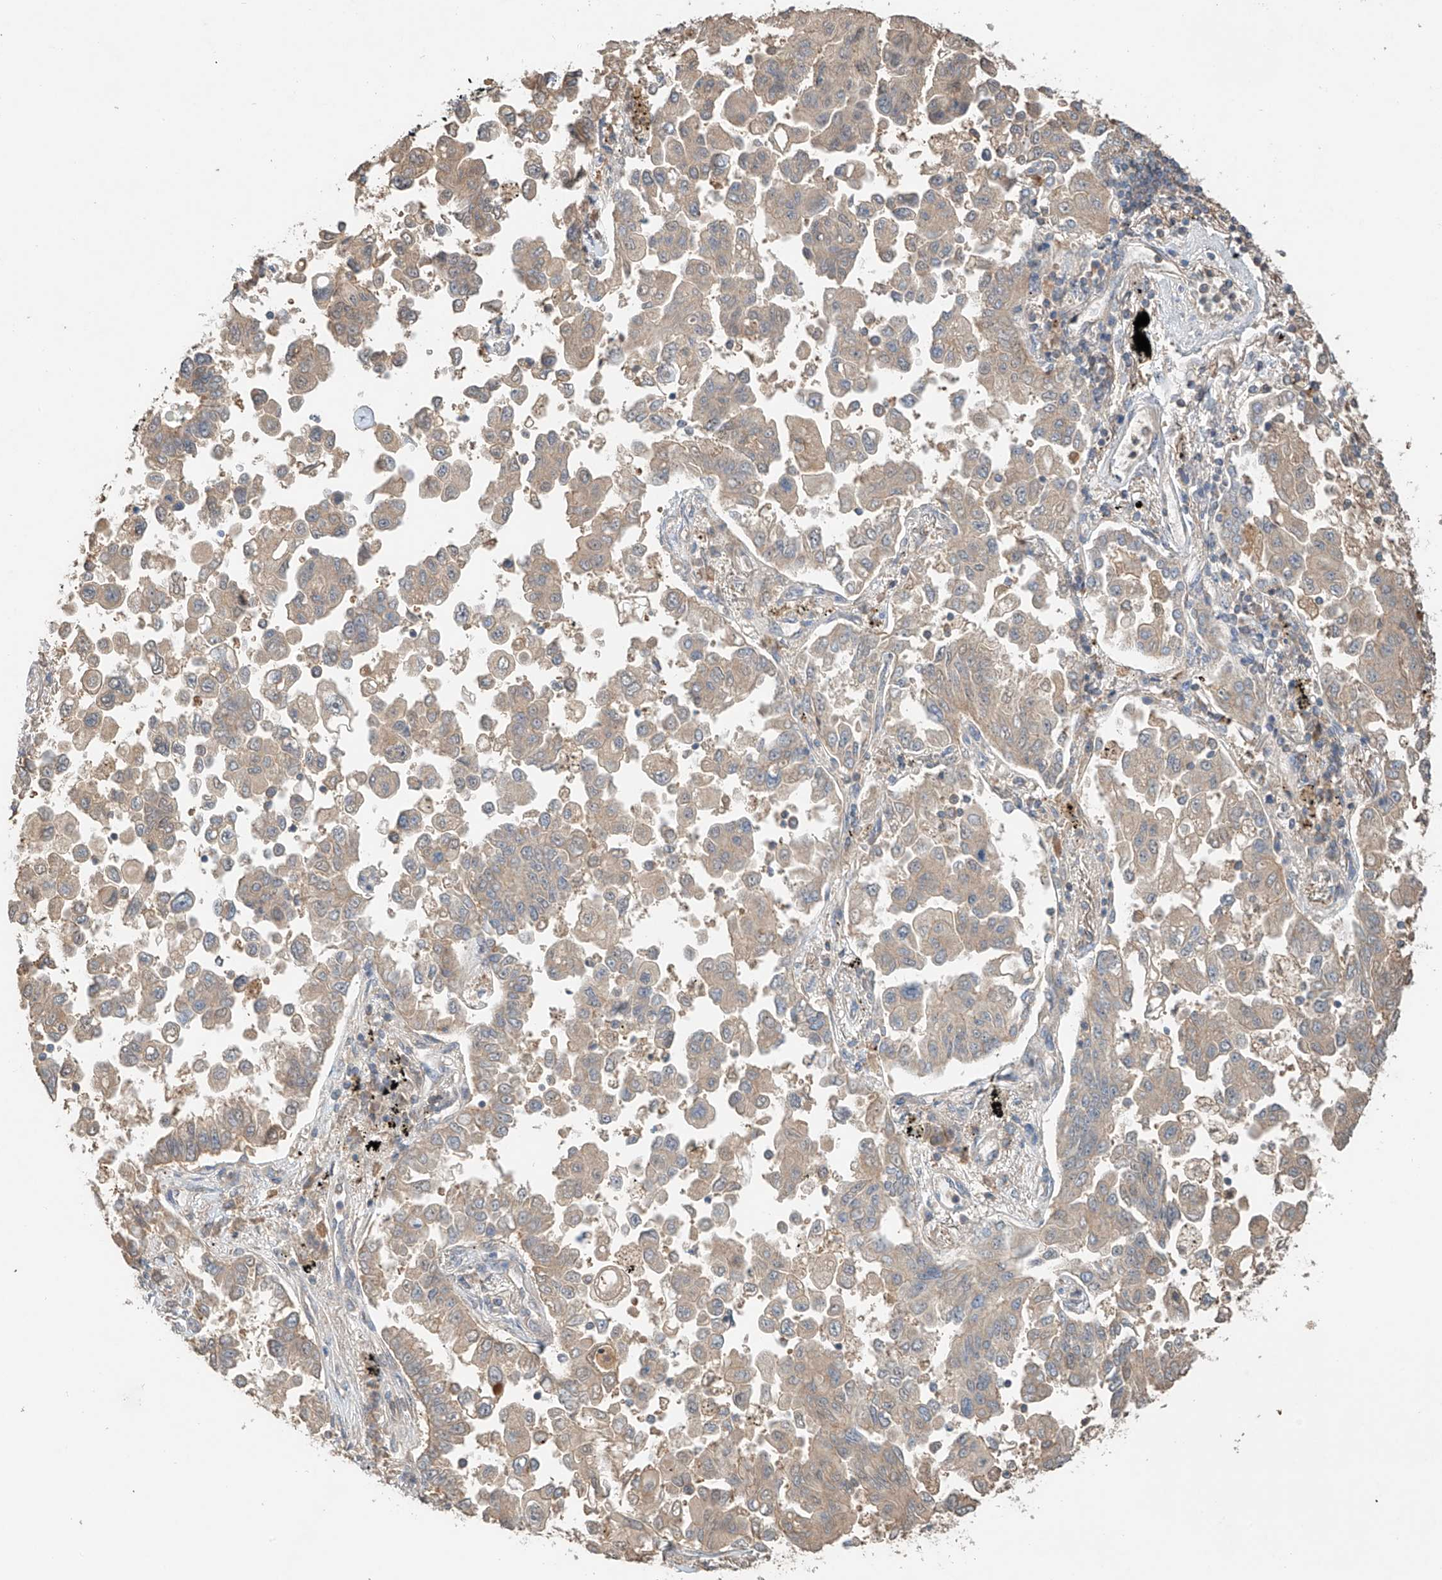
{"staining": {"intensity": "weak", "quantity": ">75%", "location": "cytoplasmic/membranous"}, "tissue": "lung cancer", "cell_type": "Tumor cells", "image_type": "cancer", "snomed": [{"axis": "morphology", "description": "Adenocarcinoma, NOS"}, {"axis": "topography", "description": "Lung"}], "caption": "A low amount of weak cytoplasmic/membranous expression is identified in approximately >75% of tumor cells in lung cancer (adenocarcinoma) tissue.", "gene": "GNB1L", "patient": {"sex": "female", "age": 67}}